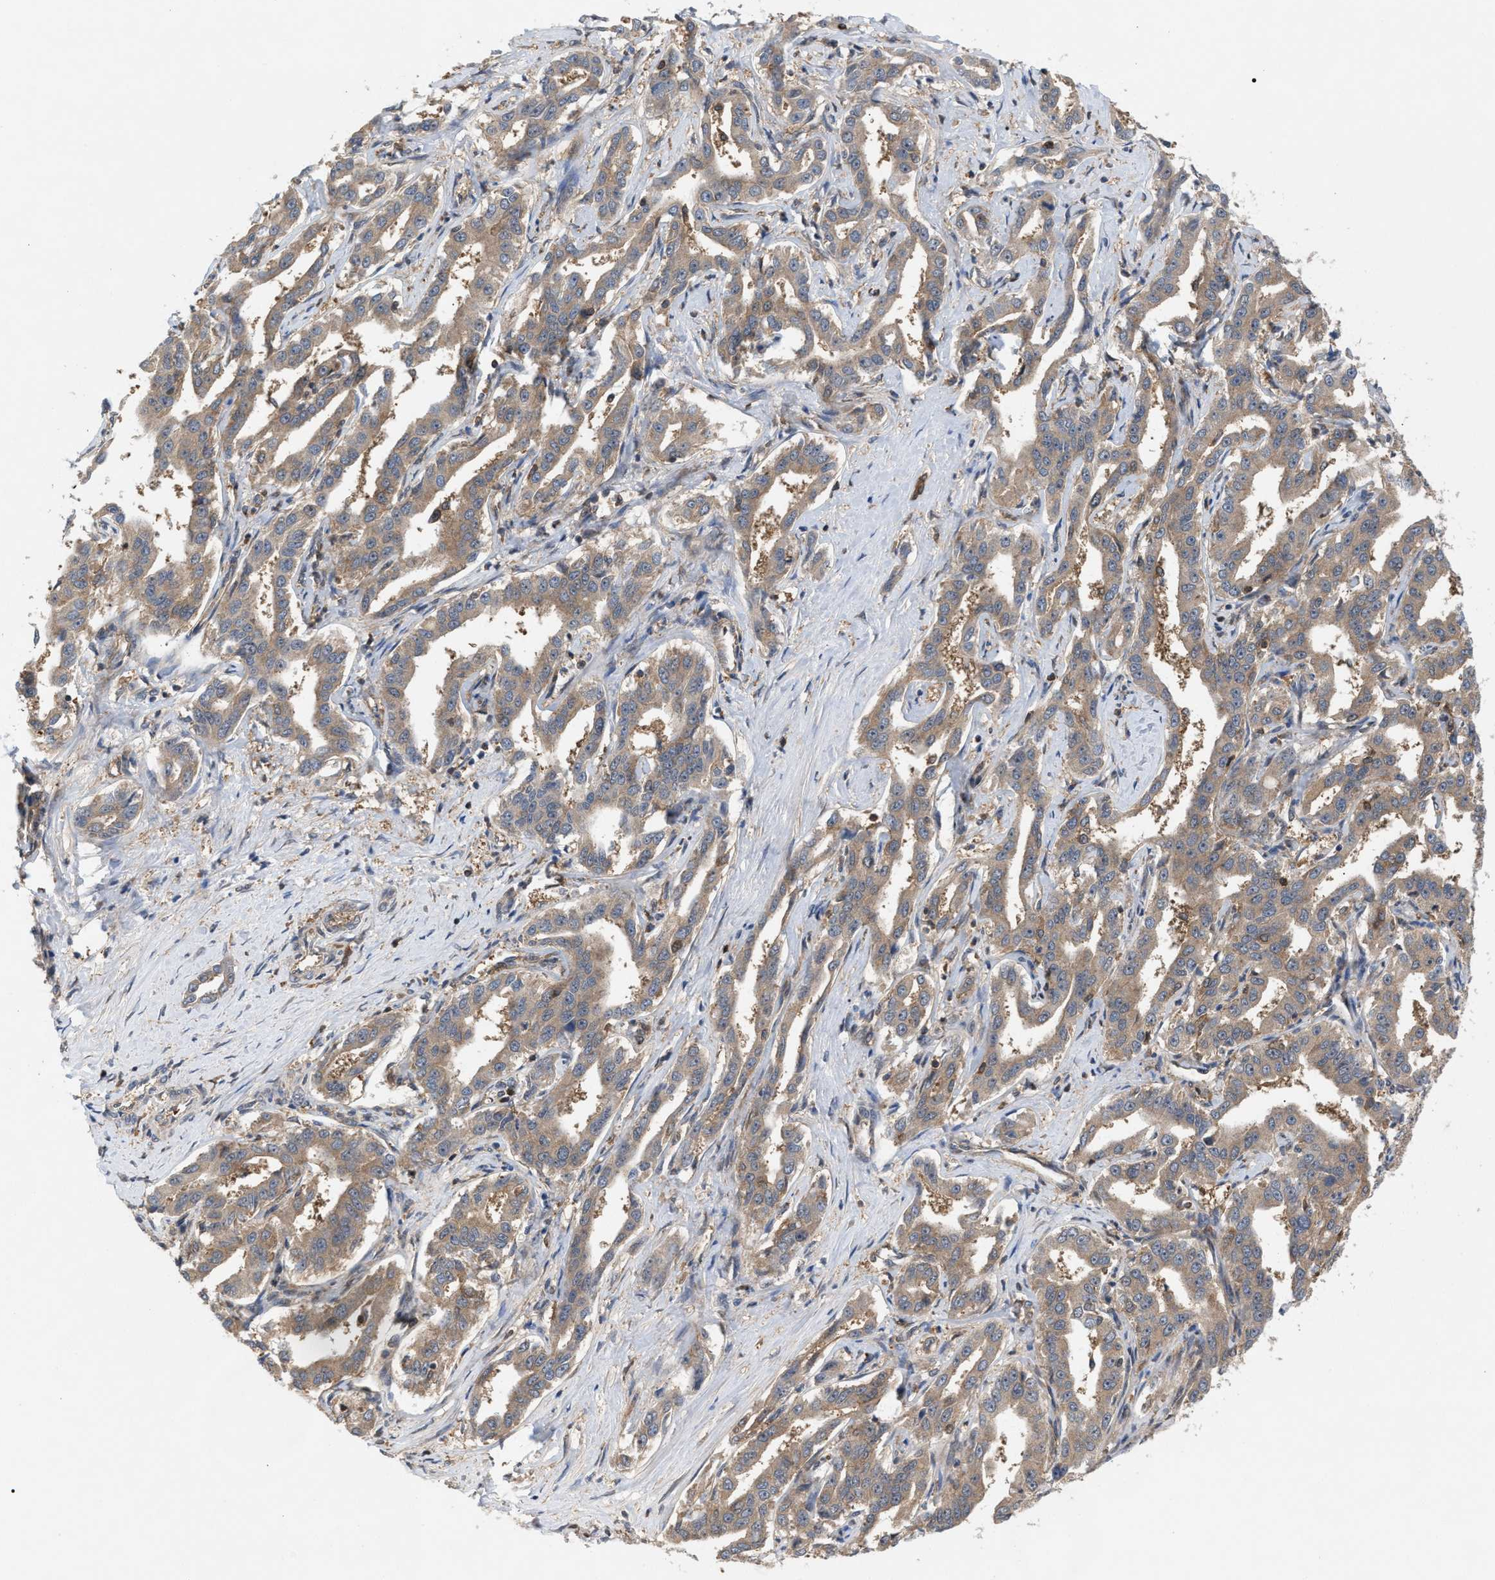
{"staining": {"intensity": "moderate", "quantity": ">75%", "location": "cytoplasmic/membranous"}, "tissue": "liver cancer", "cell_type": "Tumor cells", "image_type": "cancer", "snomed": [{"axis": "morphology", "description": "Cholangiocarcinoma"}, {"axis": "topography", "description": "Liver"}], "caption": "Immunohistochemical staining of human liver cancer reveals medium levels of moderate cytoplasmic/membranous expression in approximately >75% of tumor cells. (DAB = brown stain, brightfield microscopy at high magnification).", "gene": "GLOD4", "patient": {"sex": "male", "age": 59}}